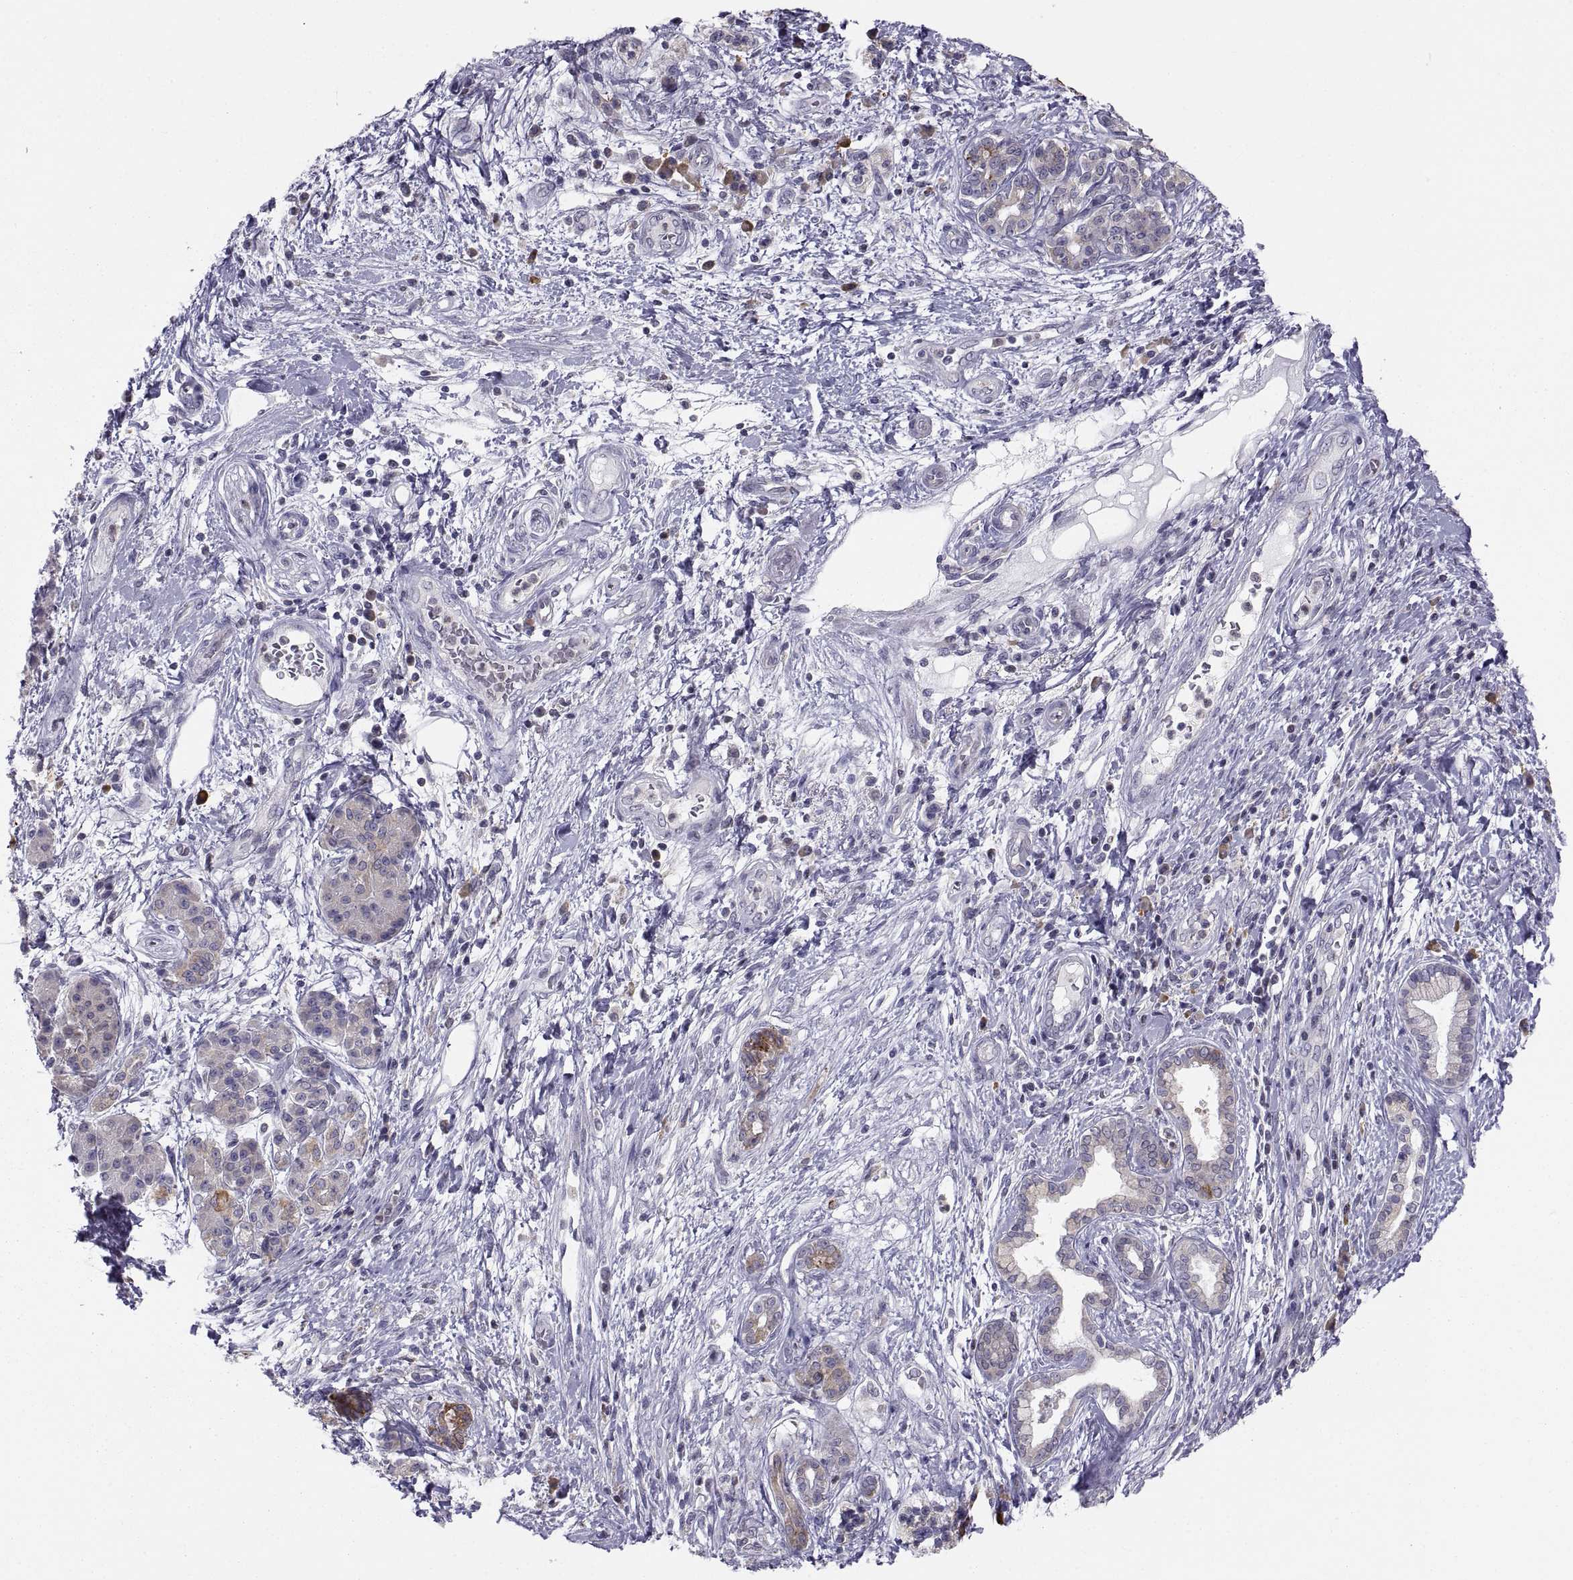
{"staining": {"intensity": "negative", "quantity": "none", "location": "none"}, "tissue": "pancreatic cancer", "cell_type": "Tumor cells", "image_type": "cancer", "snomed": [{"axis": "morphology", "description": "Adenocarcinoma, NOS"}, {"axis": "topography", "description": "Pancreas"}], "caption": "Tumor cells show no significant staining in pancreatic cancer (adenocarcinoma).", "gene": "ERO1A", "patient": {"sex": "female", "age": 73}}